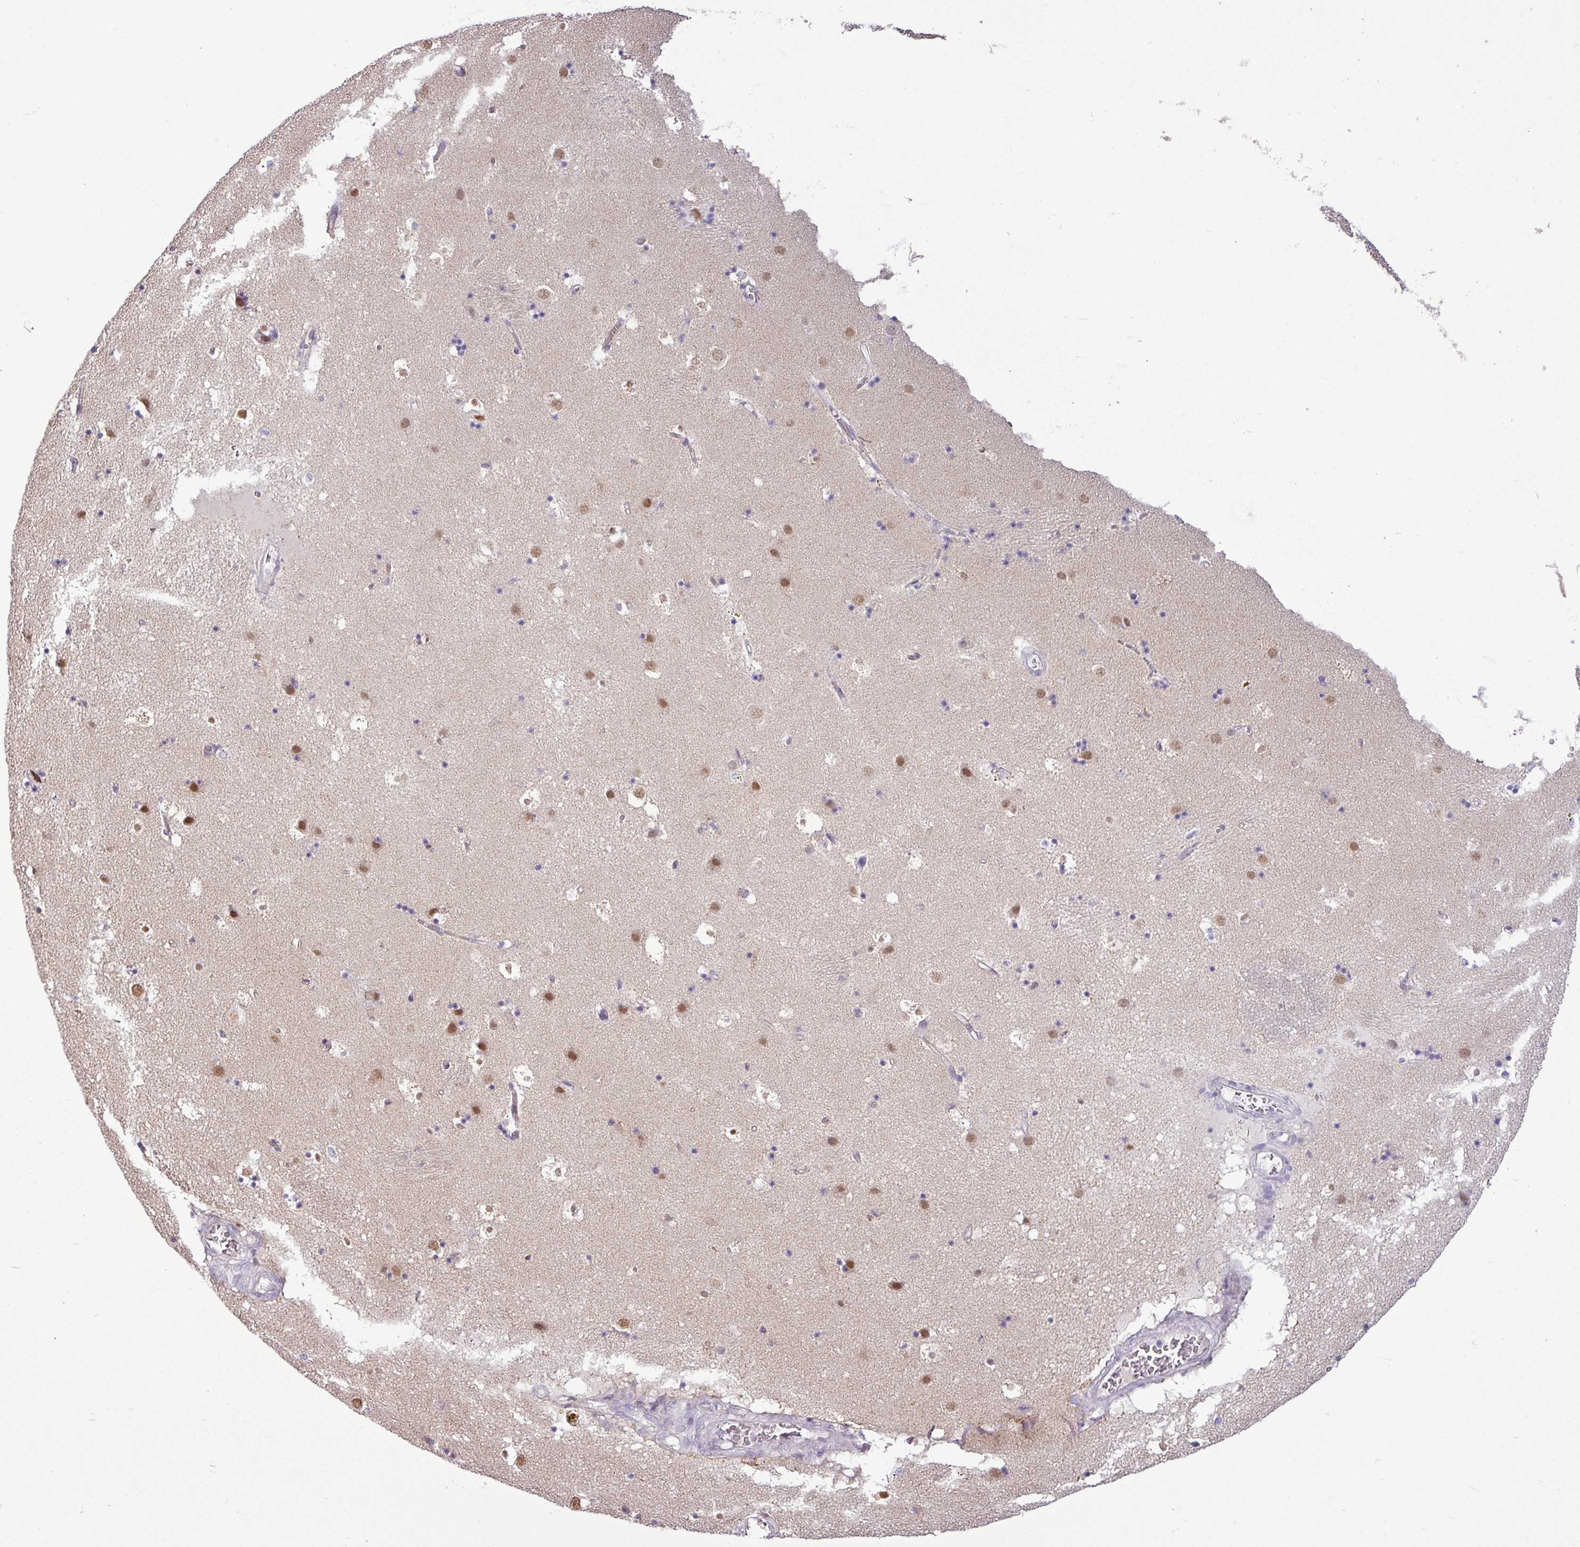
{"staining": {"intensity": "negative", "quantity": "none", "location": "none"}, "tissue": "caudate", "cell_type": "Glial cells", "image_type": "normal", "snomed": [{"axis": "morphology", "description": "Normal tissue, NOS"}, {"axis": "topography", "description": "Lateral ventricle wall"}], "caption": "Caudate stained for a protein using immunohistochemistry (IHC) exhibits no staining glial cells.", "gene": "GPT2", "patient": {"sex": "male", "age": 58}}